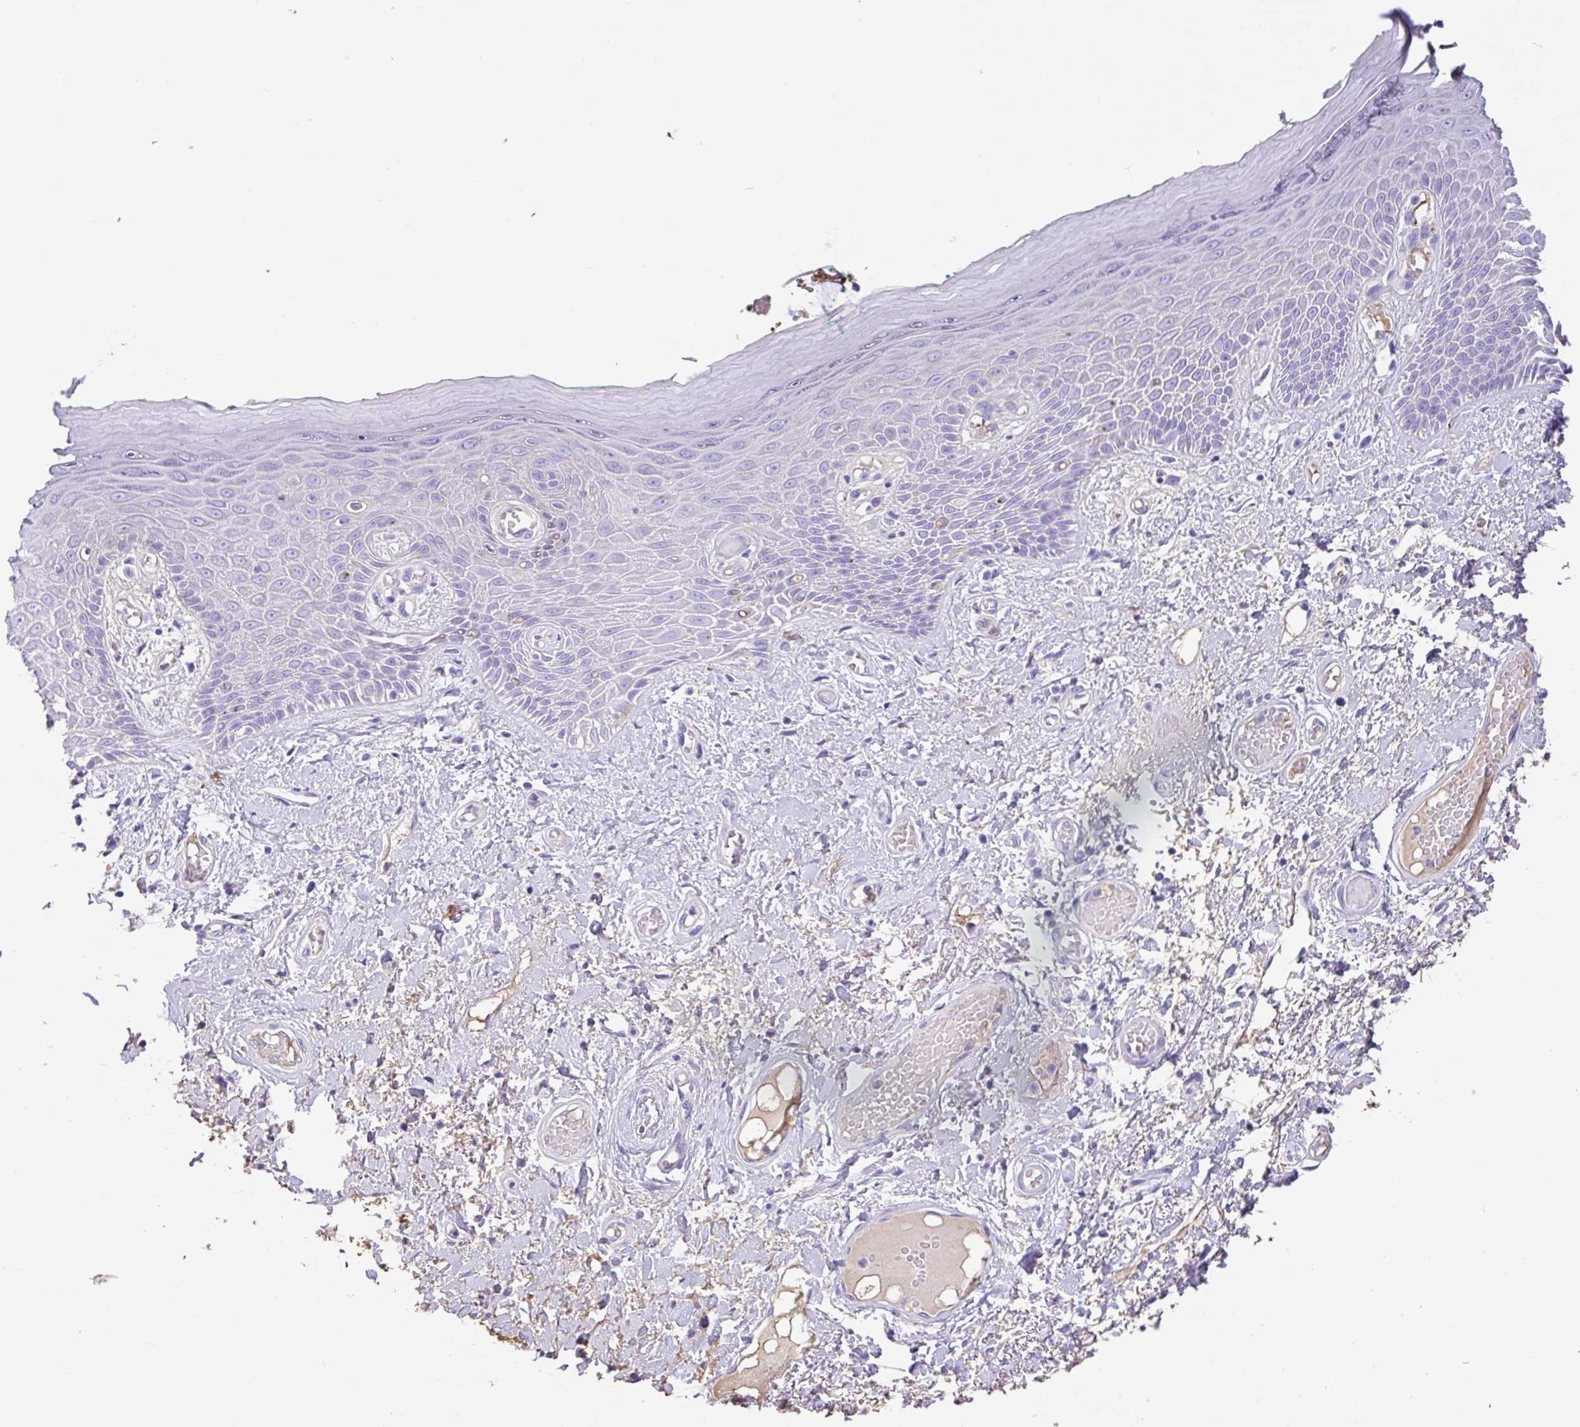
{"staining": {"intensity": "negative", "quantity": "none", "location": "none"}, "tissue": "skin", "cell_type": "Epidermal cells", "image_type": "normal", "snomed": [{"axis": "morphology", "description": "Normal tissue, NOS"}, {"axis": "topography", "description": "Anal"}, {"axis": "topography", "description": "Peripheral nerve tissue"}], "caption": "High magnification brightfield microscopy of unremarkable skin stained with DAB (3,3'-diaminobenzidine) (brown) and counterstained with hematoxylin (blue): epidermal cells show no significant staining. (DAB (3,3'-diaminobenzidine) IHC visualized using brightfield microscopy, high magnification).", "gene": "HOXC12", "patient": {"sex": "male", "age": 78}}